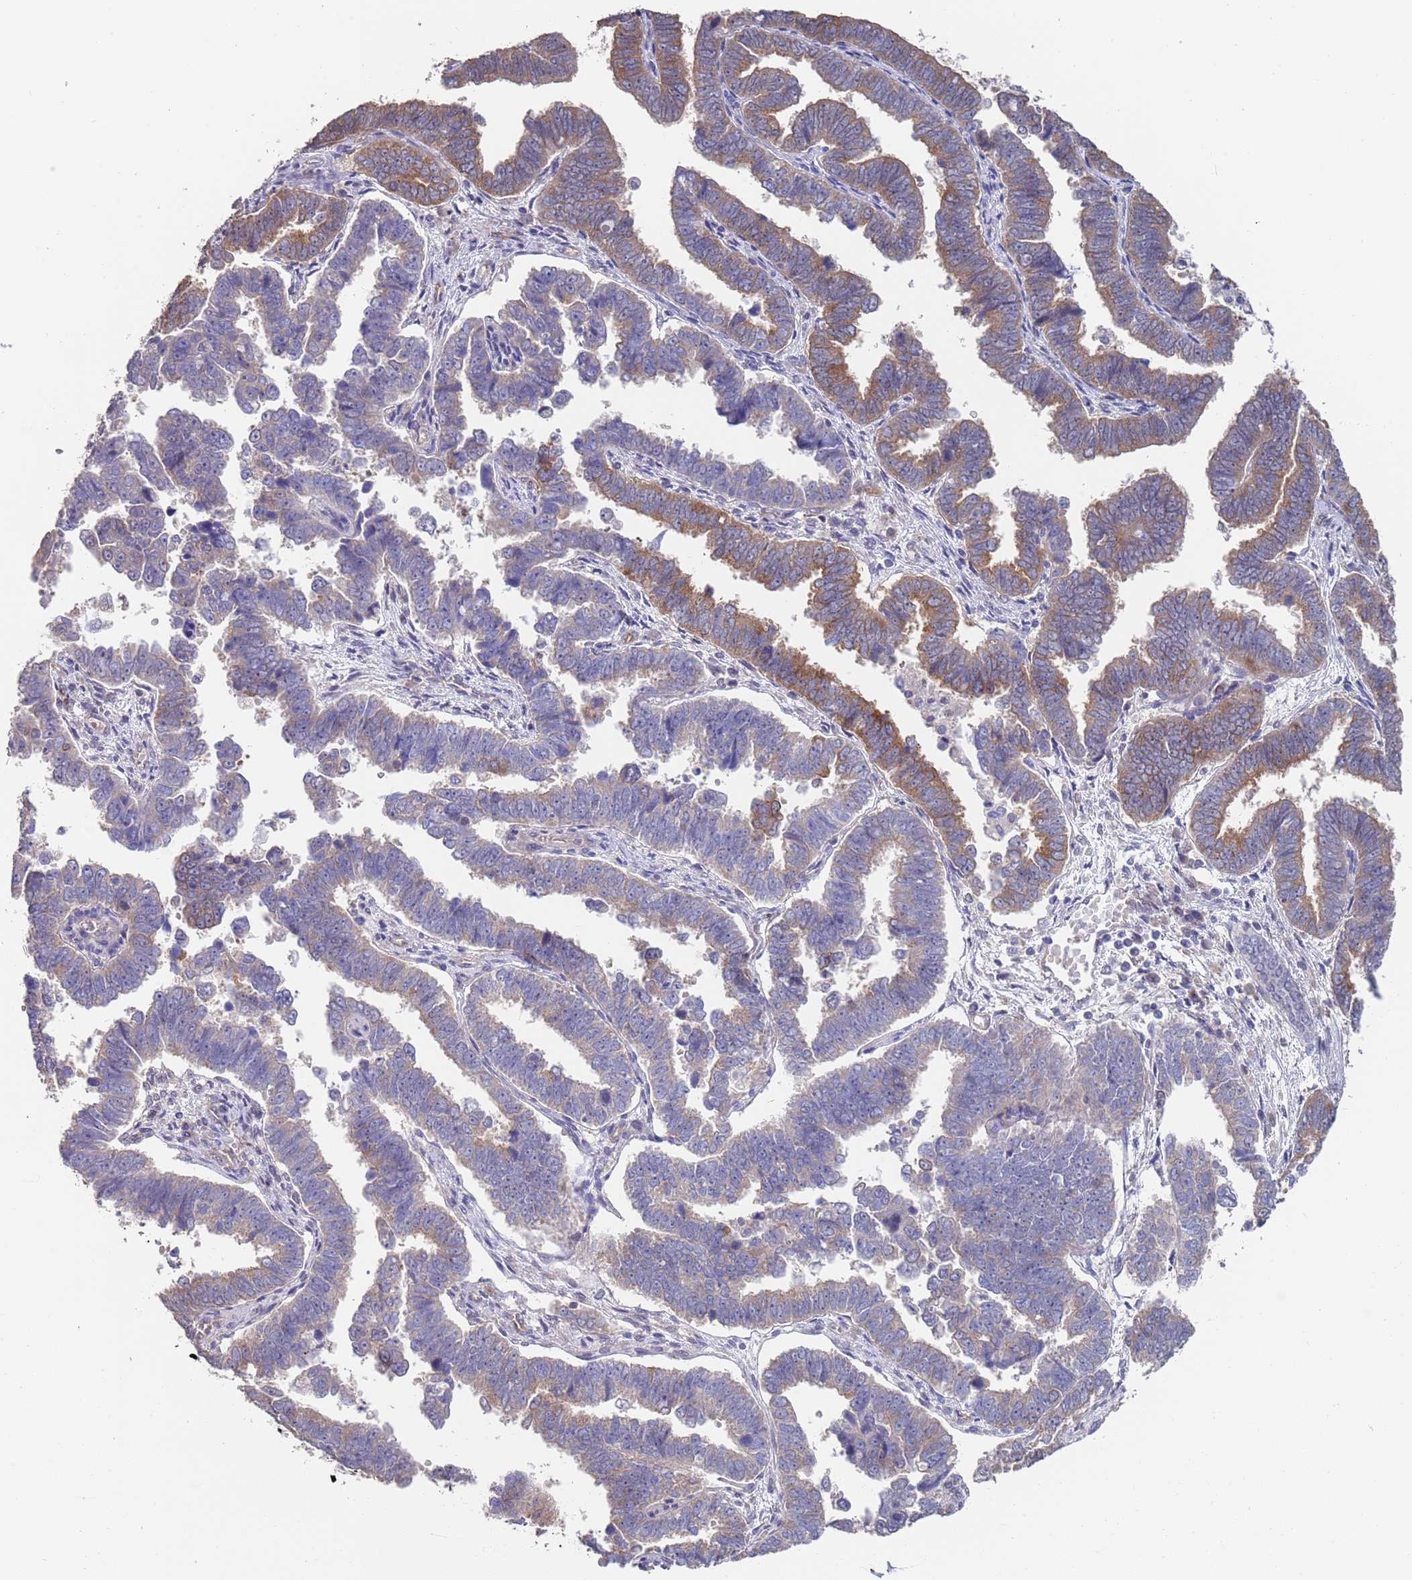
{"staining": {"intensity": "moderate", "quantity": "25%-75%", "location": "cytoplasmic/membranous"}, "tissue": "endometrial cancer", "cell_type": "Tumor cells", "image_type": "cancer", "snomed": [{"axis": "morphology", "description": "Adenocarcinoma, NOS"}, {"axis": "topography", "description": "Endometrium"}], "caption": "Protein positivity by IHC displays moderate cytoplasmic/membranous expression in approximately 25%-75% of tumor cells in endometrial cancer.", "gene": "ANK2", "patient": {"sex": "female", "age": 75}}